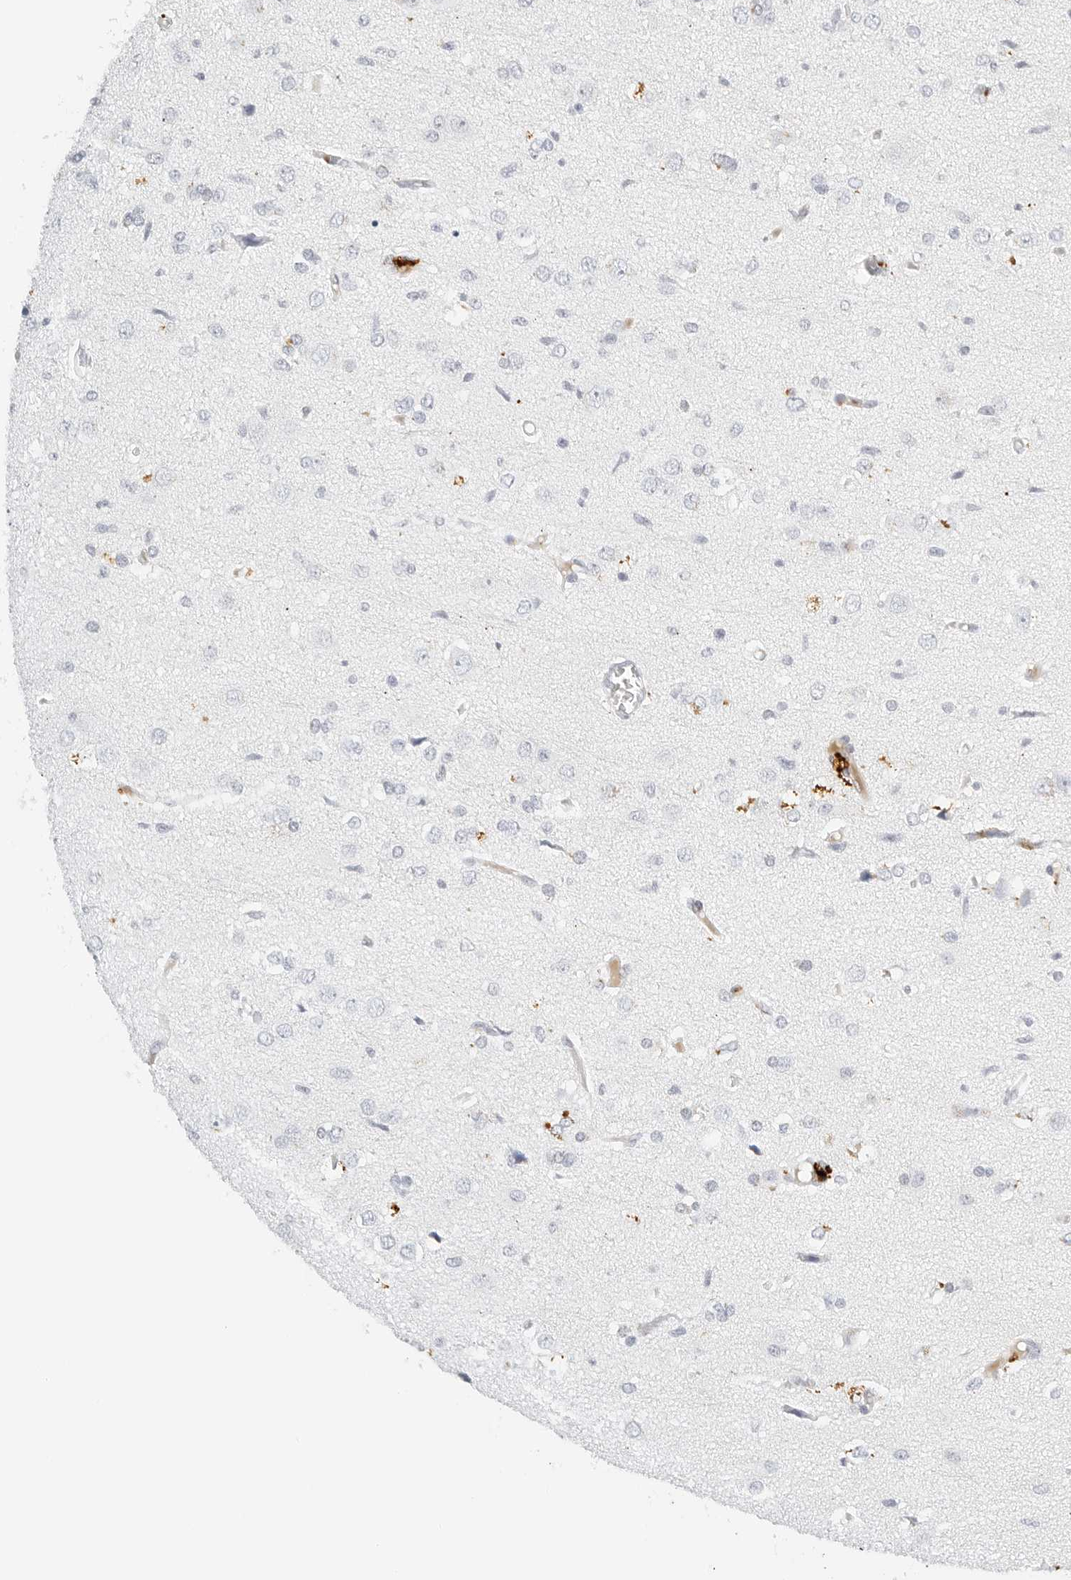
{"staining": {"intensity": "negative", "quantity": "none", "location": "none"}, "tissue": "glioma", "cell_type": "Tumor cells", "image_type": "cancer", "snomed": [{"axis": "morphology", "description": "Glioma, malignant, High grade"}, {"axis": "topography", "description": "Brain"}], "caption": "Immunohistochemical staining of human malignant glioma (high-grade) reveals no significant staining in tumor cells.", "gene": "PKDCC", "patient": {"sex": "female", "age": 59}}